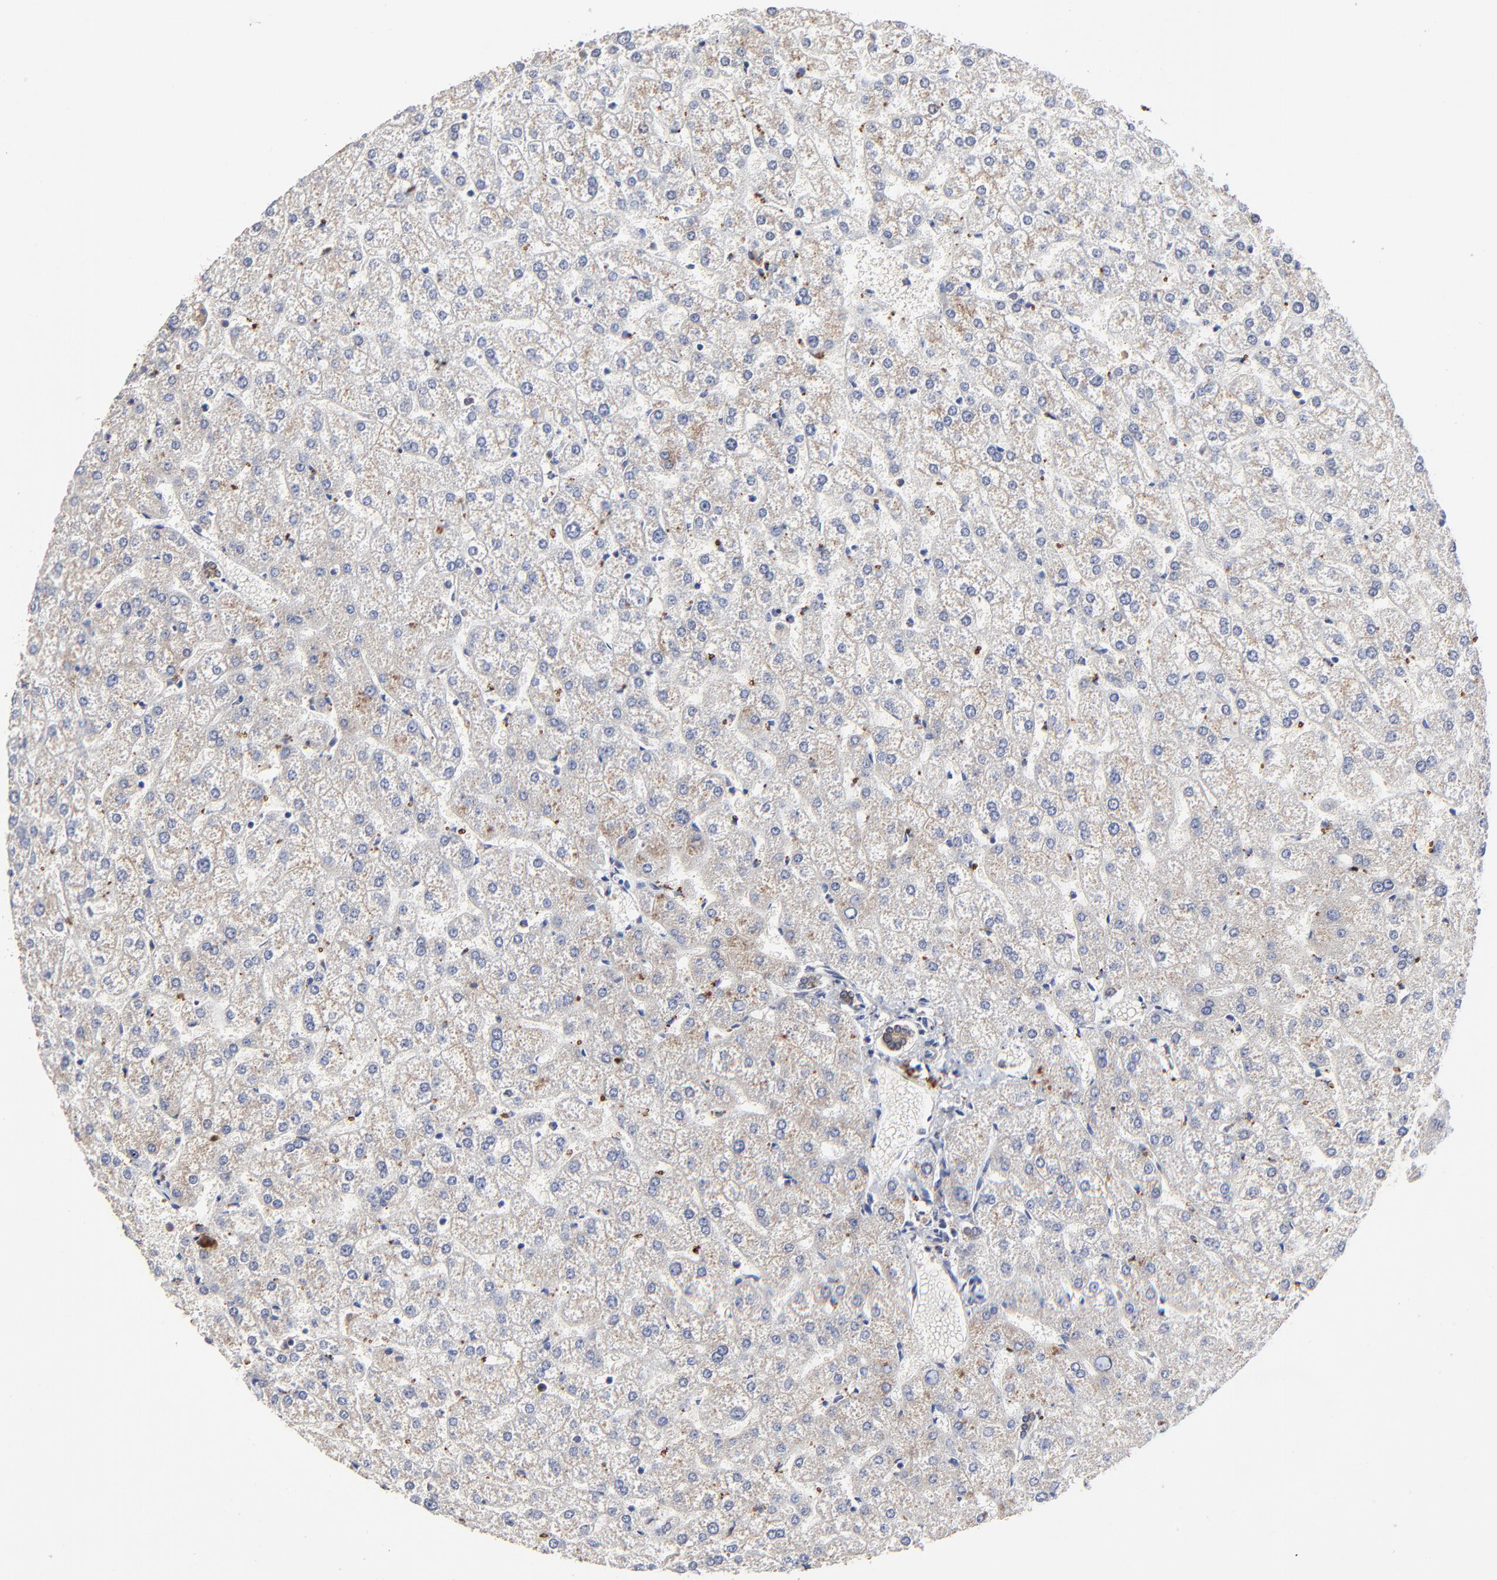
{"staining": {"intensity": "weak", "quantity": ">75%", "location": "cytoplasmic/membranous"}, "tissue": "liver", "cell_type": "Cholangiocytes", "image_type": "normal", "snomed": [{"axis": "morphology", "description": "Normal tissue, NOS"}, {"axis": "topography", "description": "Liver"}], "caption": "Immunohistochemistry of benign liver reveals low levels of weak cytoplasmic/membranous staining in about >75% of cholangiocytes.", "gene": "LGALS3", "patient": {"sex": "female", "age": 32}}